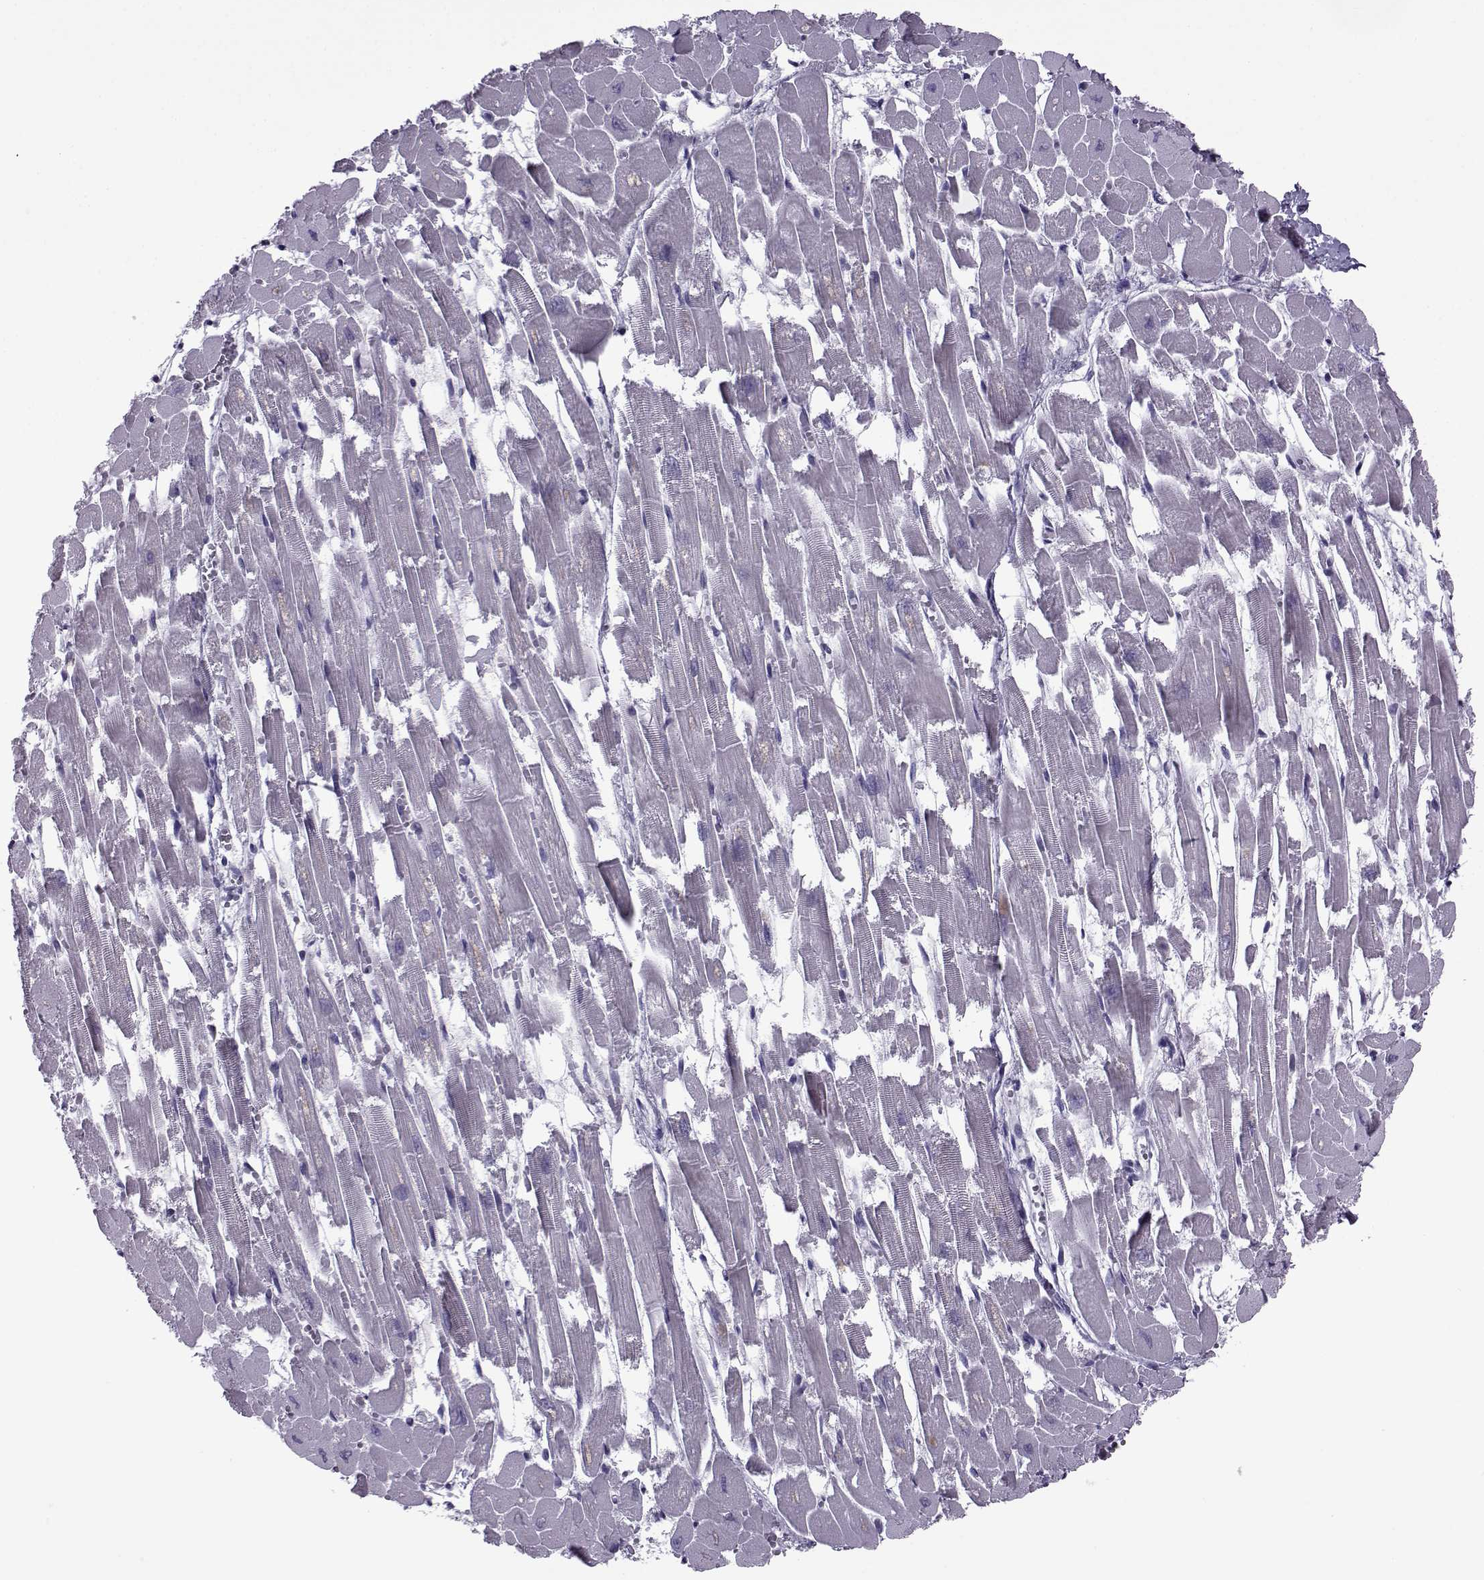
{"staining": {"intensity": "negative", "quantity": "none", "location": "none"}, "tissue": "heart muscle", "cell_type": "Cardiomyocytes", "image_type": "normal", "snomed": [{"axis": "morphology", "description": "Normal tissue, NOS"}, {"axis": "topography", "description": "Heart"}], "caption": "The image displays no staining of cardiomyocytes in normal heart muscle. The staining is performed using DAB (3,3'-diaminobenzidine) brown chromogen with nuclei counter-stained in using hematoxylin.", "gene": "OIP5", "patient": {"sex": "female", "age": 52}}